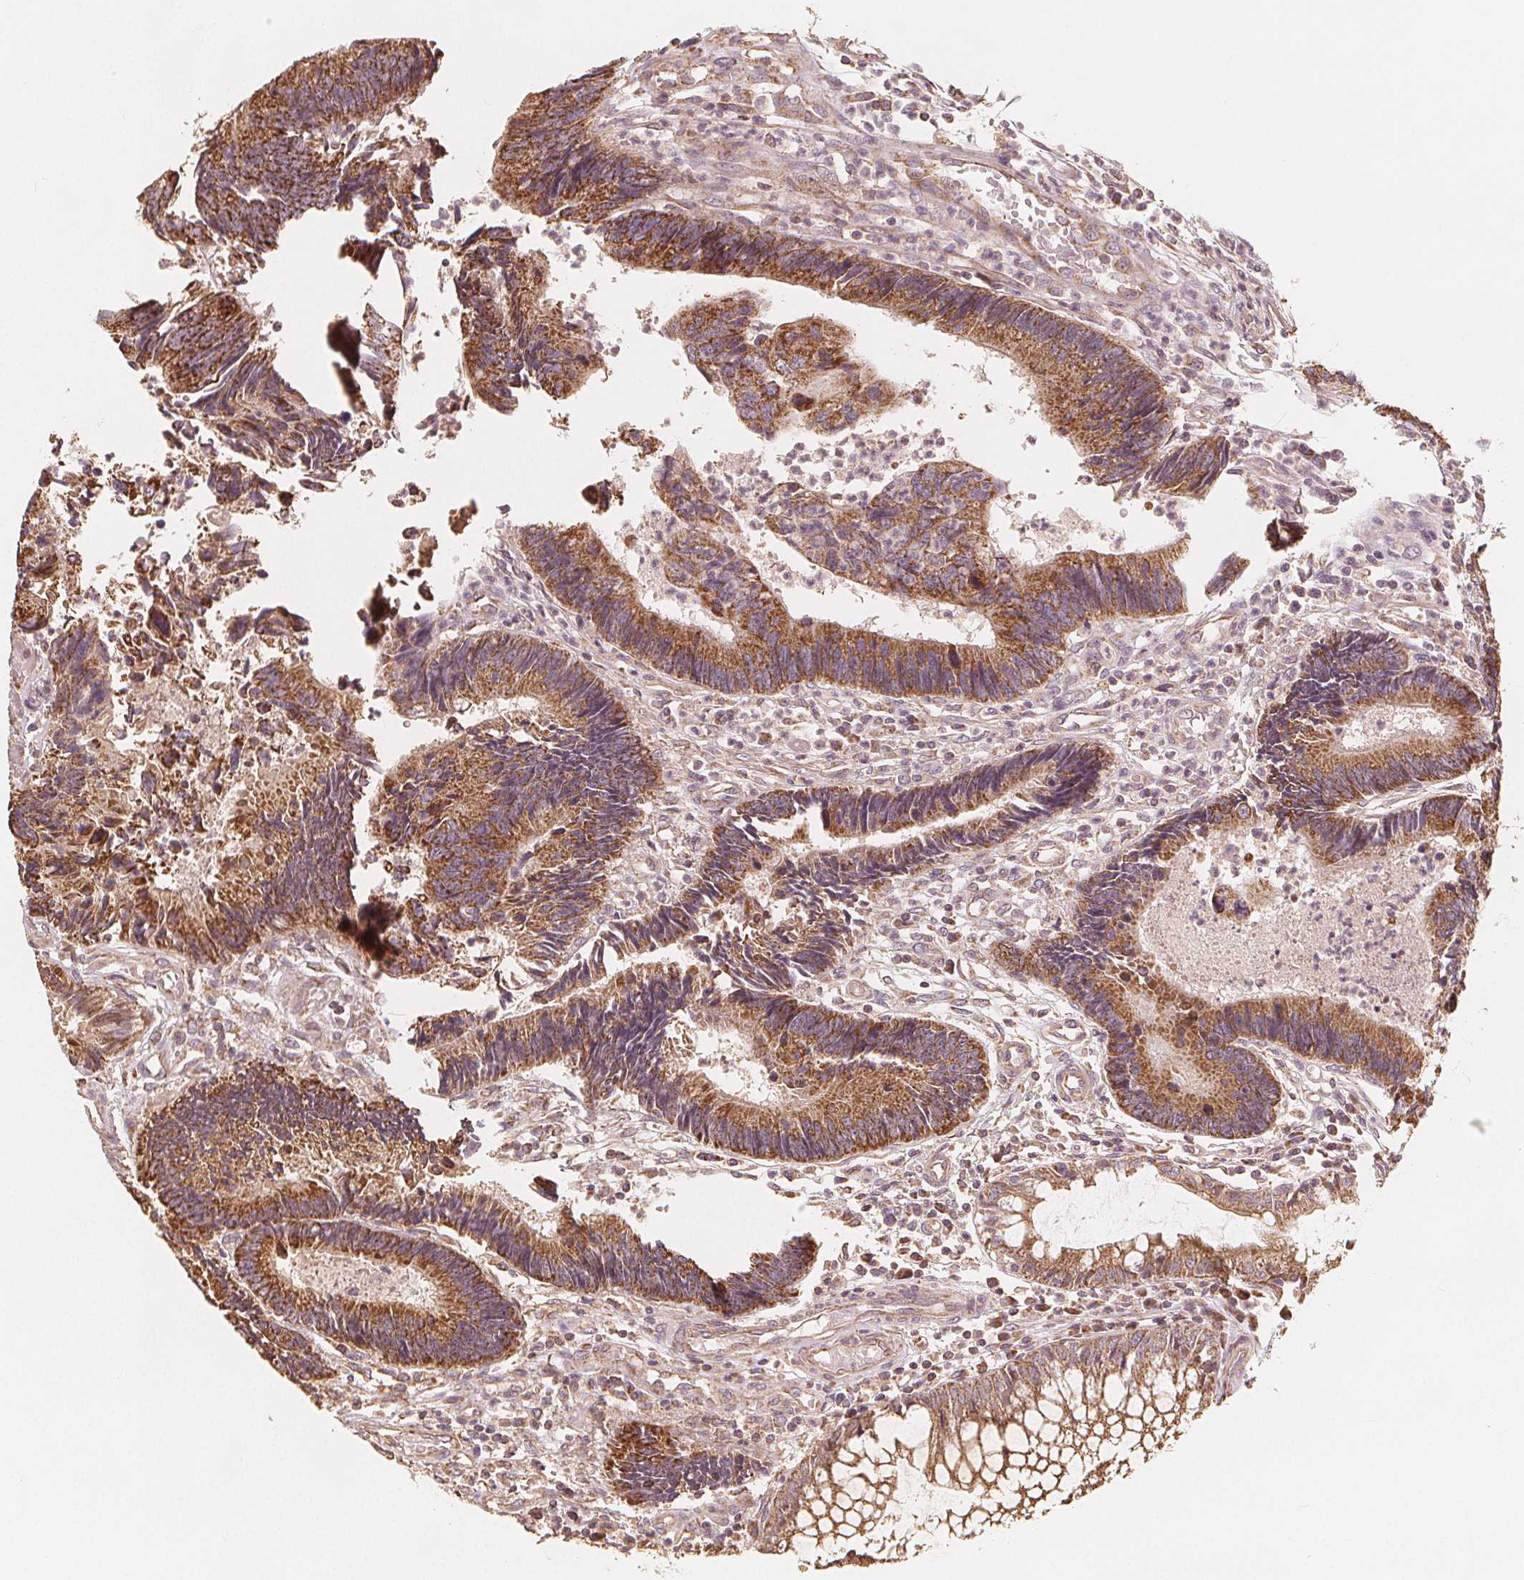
{"staining": {"intensity": "strong", "quantity": ">75%", "location": "cytoplasmic/membranous"}, "tissue": "colorectal cancer", "cell_type": "Tumor cells", "image_type": "cancer", "snomed": [{"axis": "morphology", "description": "Adenocarcinoma, NOS"}, {"axis": "topography", "description": "Colon"}], "caption": "A high amount of strong cytoplasmic/membranous staining is appreciated in about >75% of tumor cells in adenocarcinoma (colorectal) tissue.", "gene": "PEX26", "patient": {"sex": "female", "age": 67}}